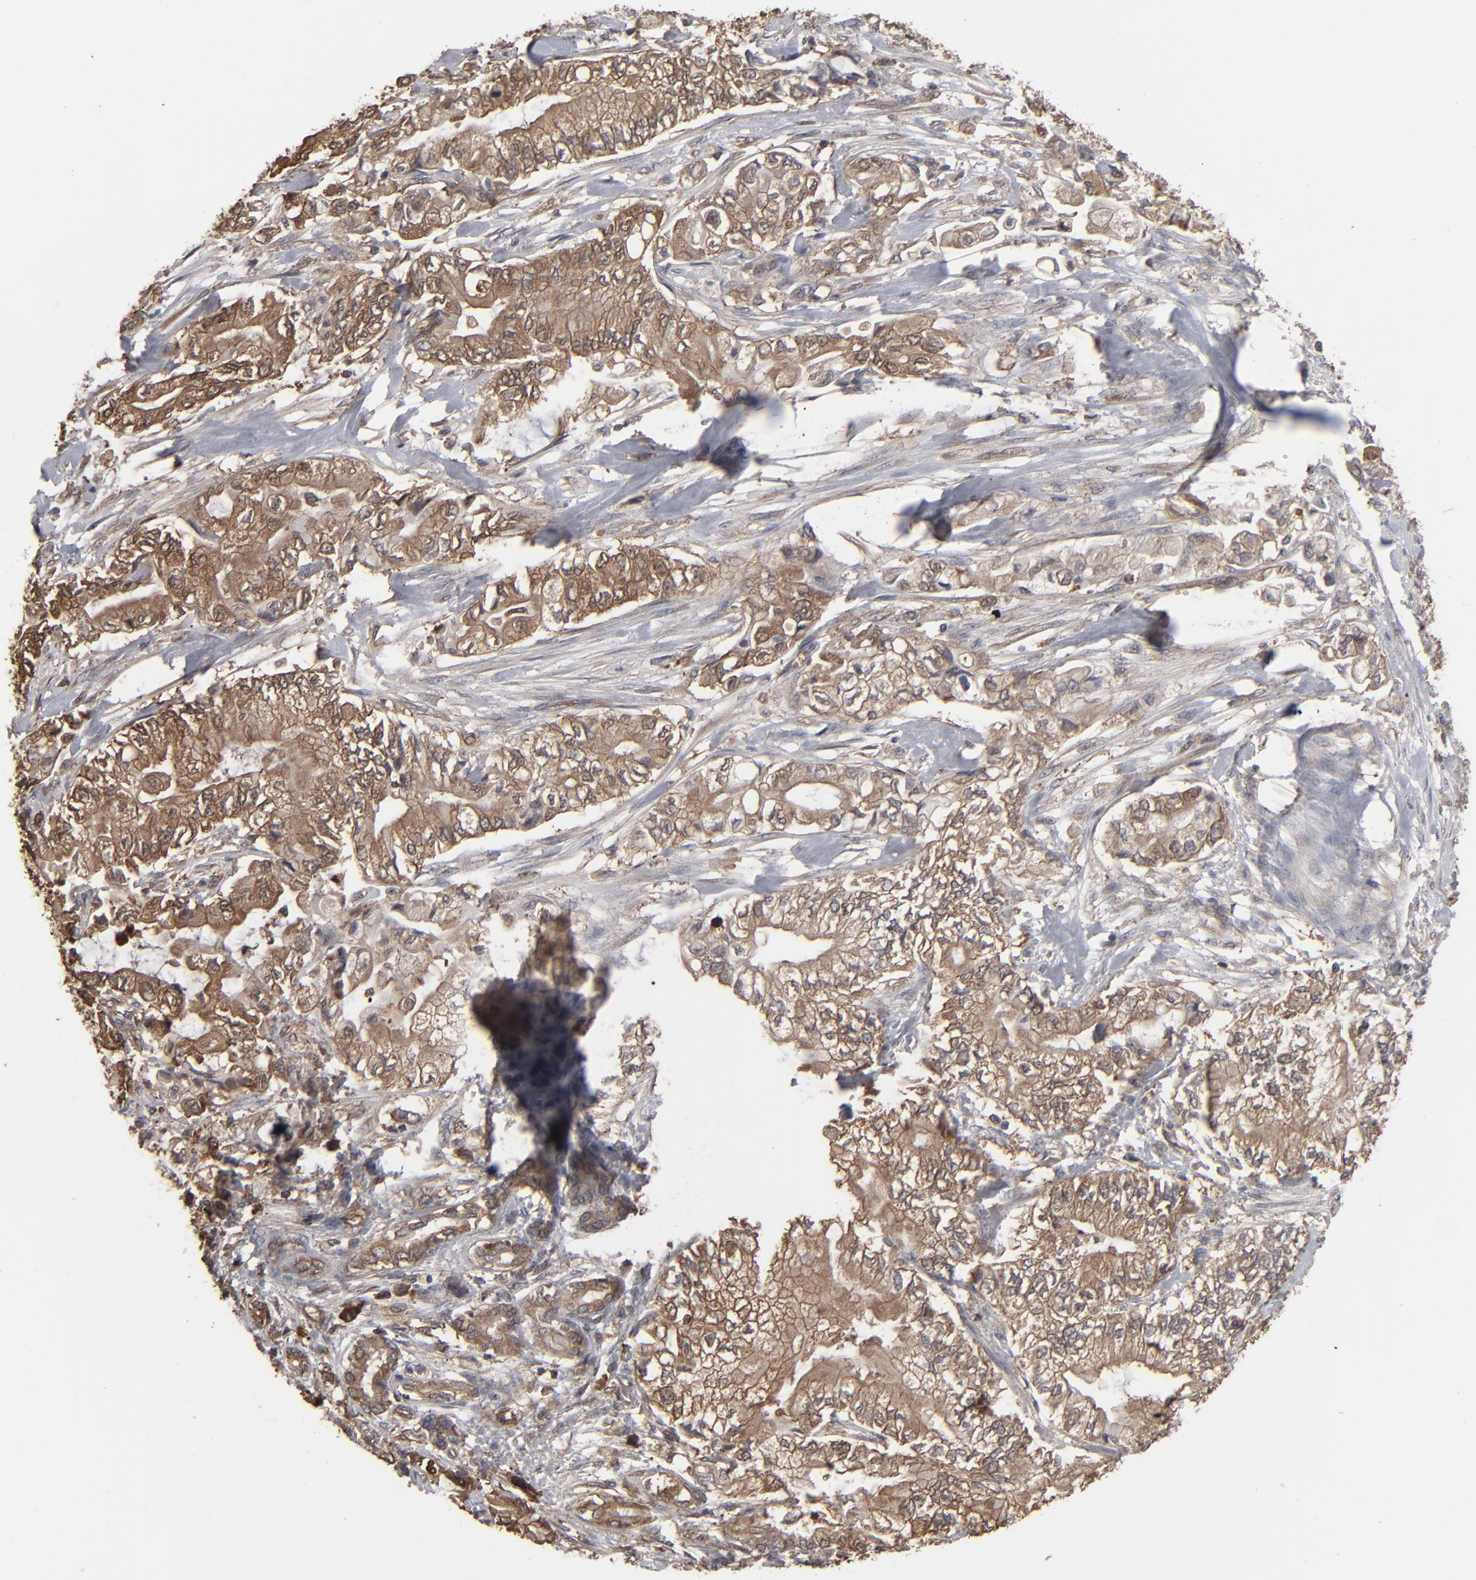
{"staining": {"intensity": "strong", "quantity": ">75%", "location": "cytoplasmic/membranous"}, "tissue": "pancreatic cancer", "cell_type": "Tumor cells", "image_type": "cancer", "snomed": [{"axis": "morphology", "description": "Adenocarcinoma, NOS"}, {"axis": "topography", "description": "Pancreas"}], "caption": "This image displays adenocarcinoma (pancreatic) stained with immunohistochemistry to label a protein in brown. The cytoplasmic/membranous of tumor cells show strong positivity for the protein. Nuclei are counter-stained blue.", "gene": "NME1-NME2", "patient": {"sex": "male", "age": 79}}